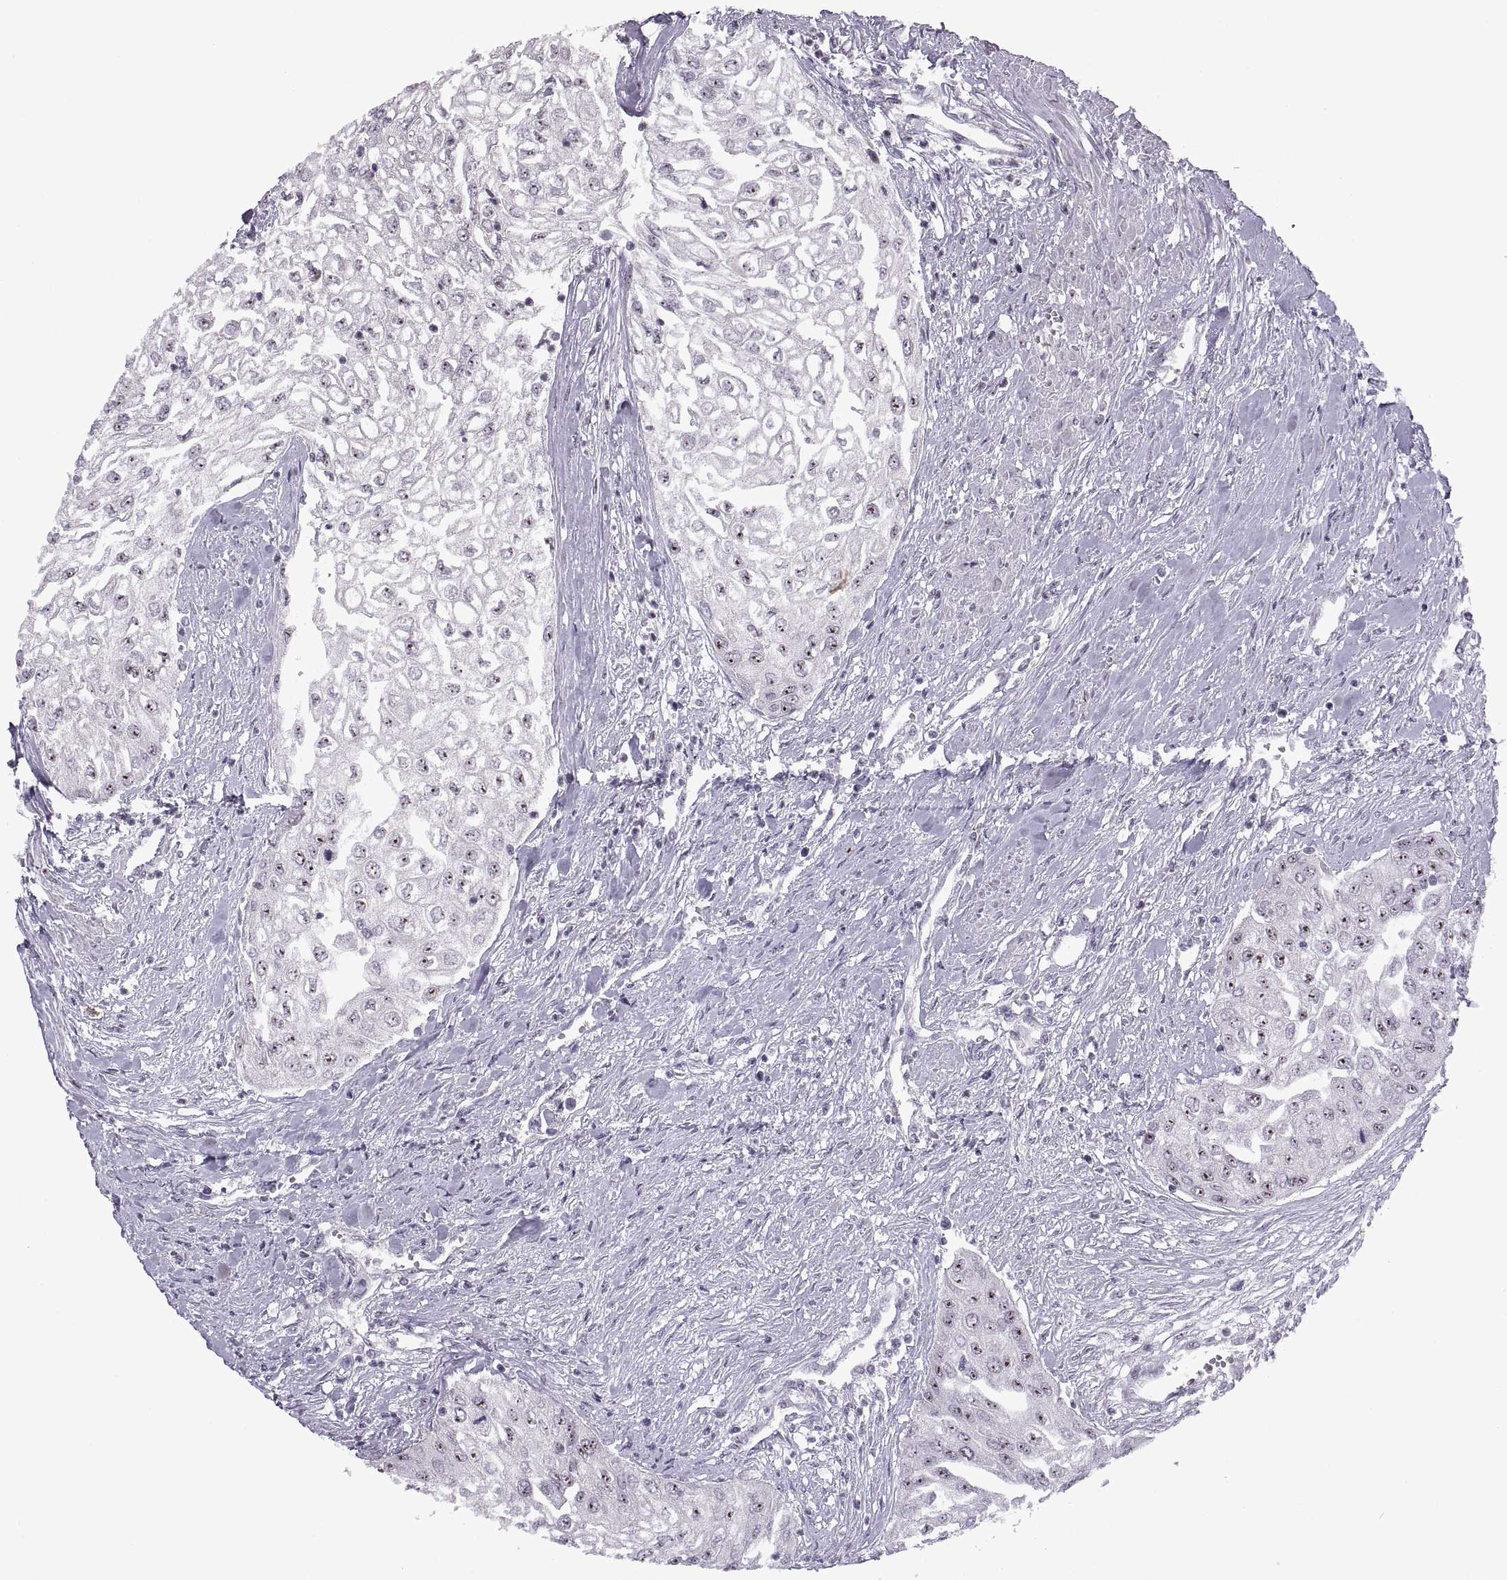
{"staining": {"intensity": "strong", "quantity": "25%-75%", "location": "nuclear"}, "tissue": "urothelial cancer", "cell_type": "Tumor cells", "image_type": "cancer", "snomed": [{"axis": "morphology", "description": "Urothelial carcinoma, High grade"}, {"axis": "topography", "description": "Urinary bladder"}], "caption": "Protein analysis of urothelial cancer tissue shows strong nuclear expression in approximately 25%-75% of tumor cells.", "gene": "SINHCAF", "patient": {"sex": "male", "age": 62}}